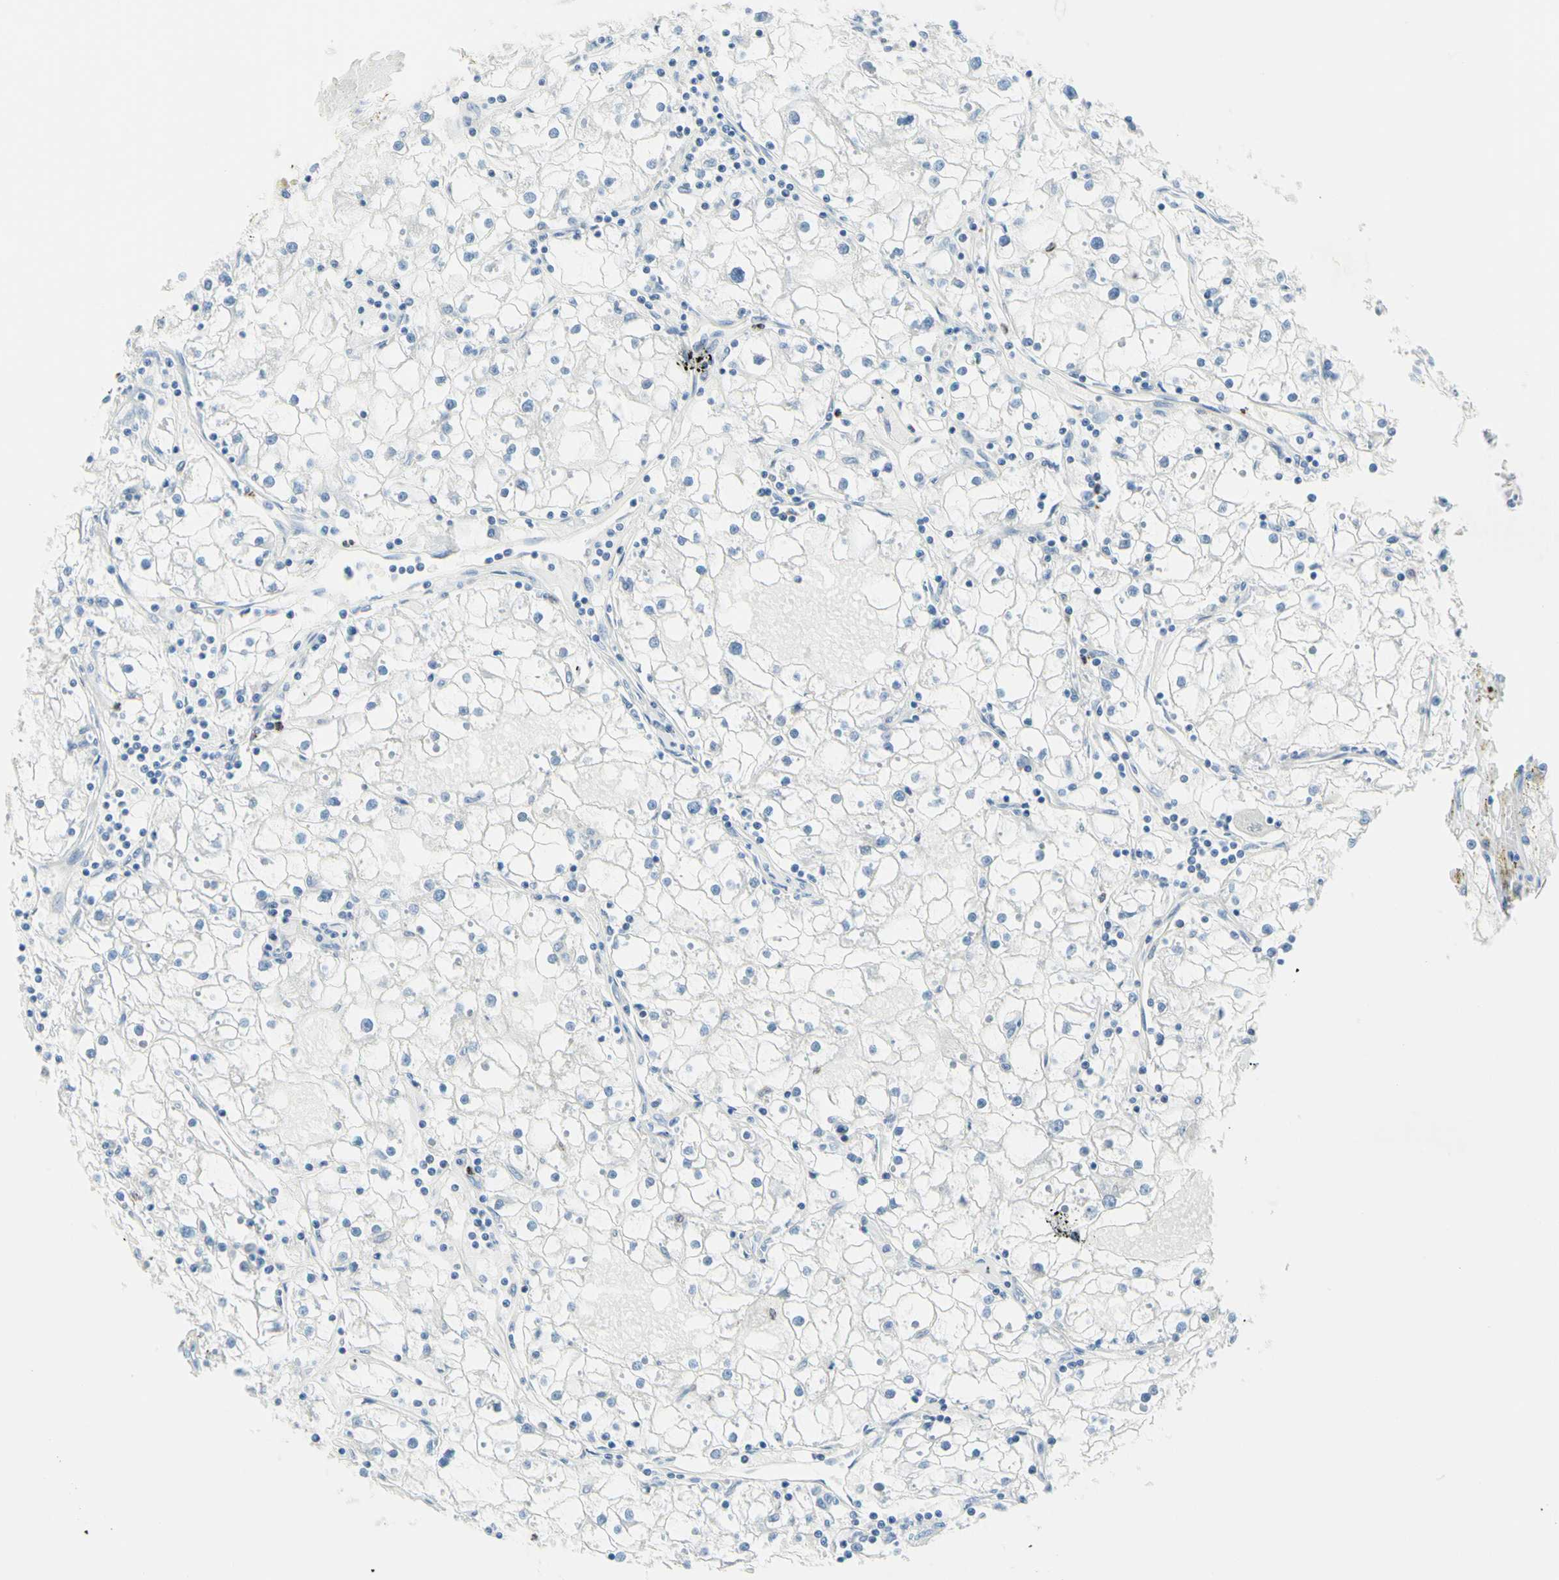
{"staining": {"intensity": "negative", "quantity": "none", "location": "none"}, "tissue": "renal cancer", "cell_type": "Tumor cells", "image_type": "cancer", "snomed": [{"axis": "morphology", "description": "Adenocarcinoma, NOS"}, {"axis": "topography", "description": "Kidney"}], "caption": "Renal cancer (adenocarcinoma) was stained to show a protein in brown. There is no significant staining in tumor cells.", "gene": "CYSLTR1", "patient": {"sex": "male", "age": 56}}